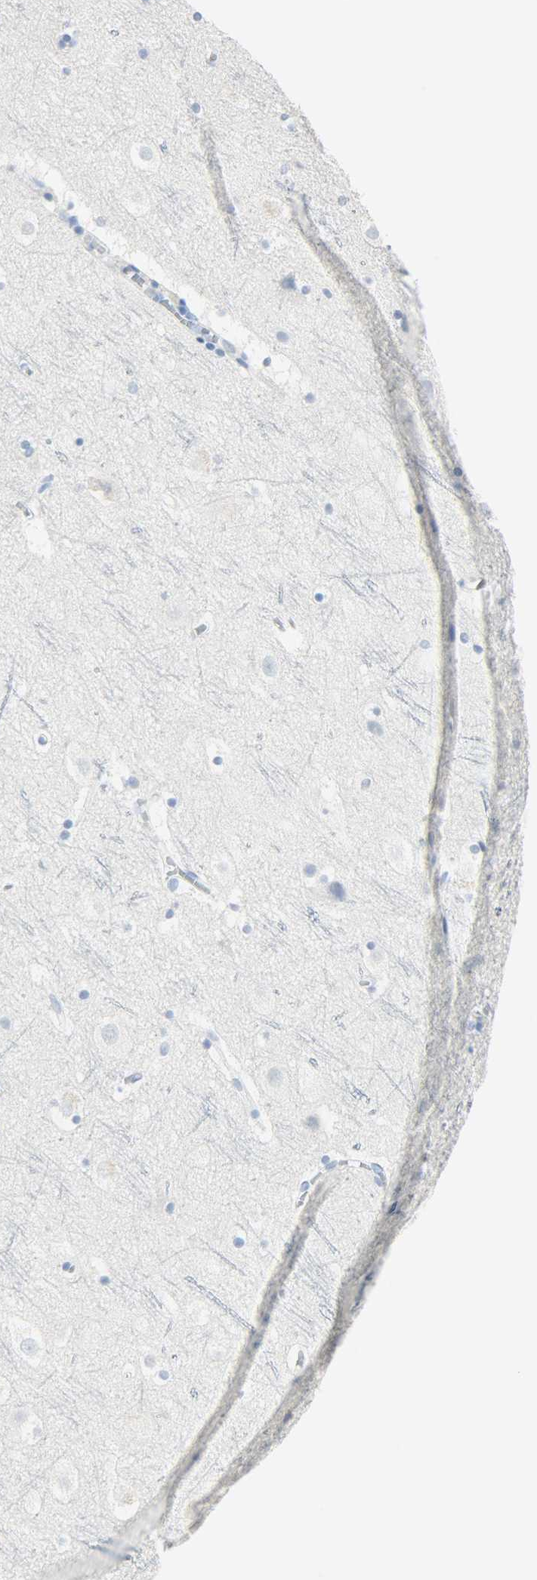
{"staining": {"intensity": "negative", "quantity": "none", "location": "none"}, "tissue": "cerebral cortex", "cell_type": "Endothelial cells", "image_type": "normal", "snomed": [{"axis": "morphology", "description": "Normal tissue, NOS"}, {"axis": "topography", "description": "Cerebral cortex"}], "caption": "Immunohistochemistry (IHC) histopathology image of normal cerebral cortex: human cerebral cortex stained with DAB (3,3'-diaminobenzidine) exhibits no significant protein expression in endothelial cells. Brightfield microscopy of immunohistochemistry stained with DAB (brown) and hematoxylin (blue), captured at high magnification.", "gene": "HELLS", "patient": {"sex": "male", "age": 45}}